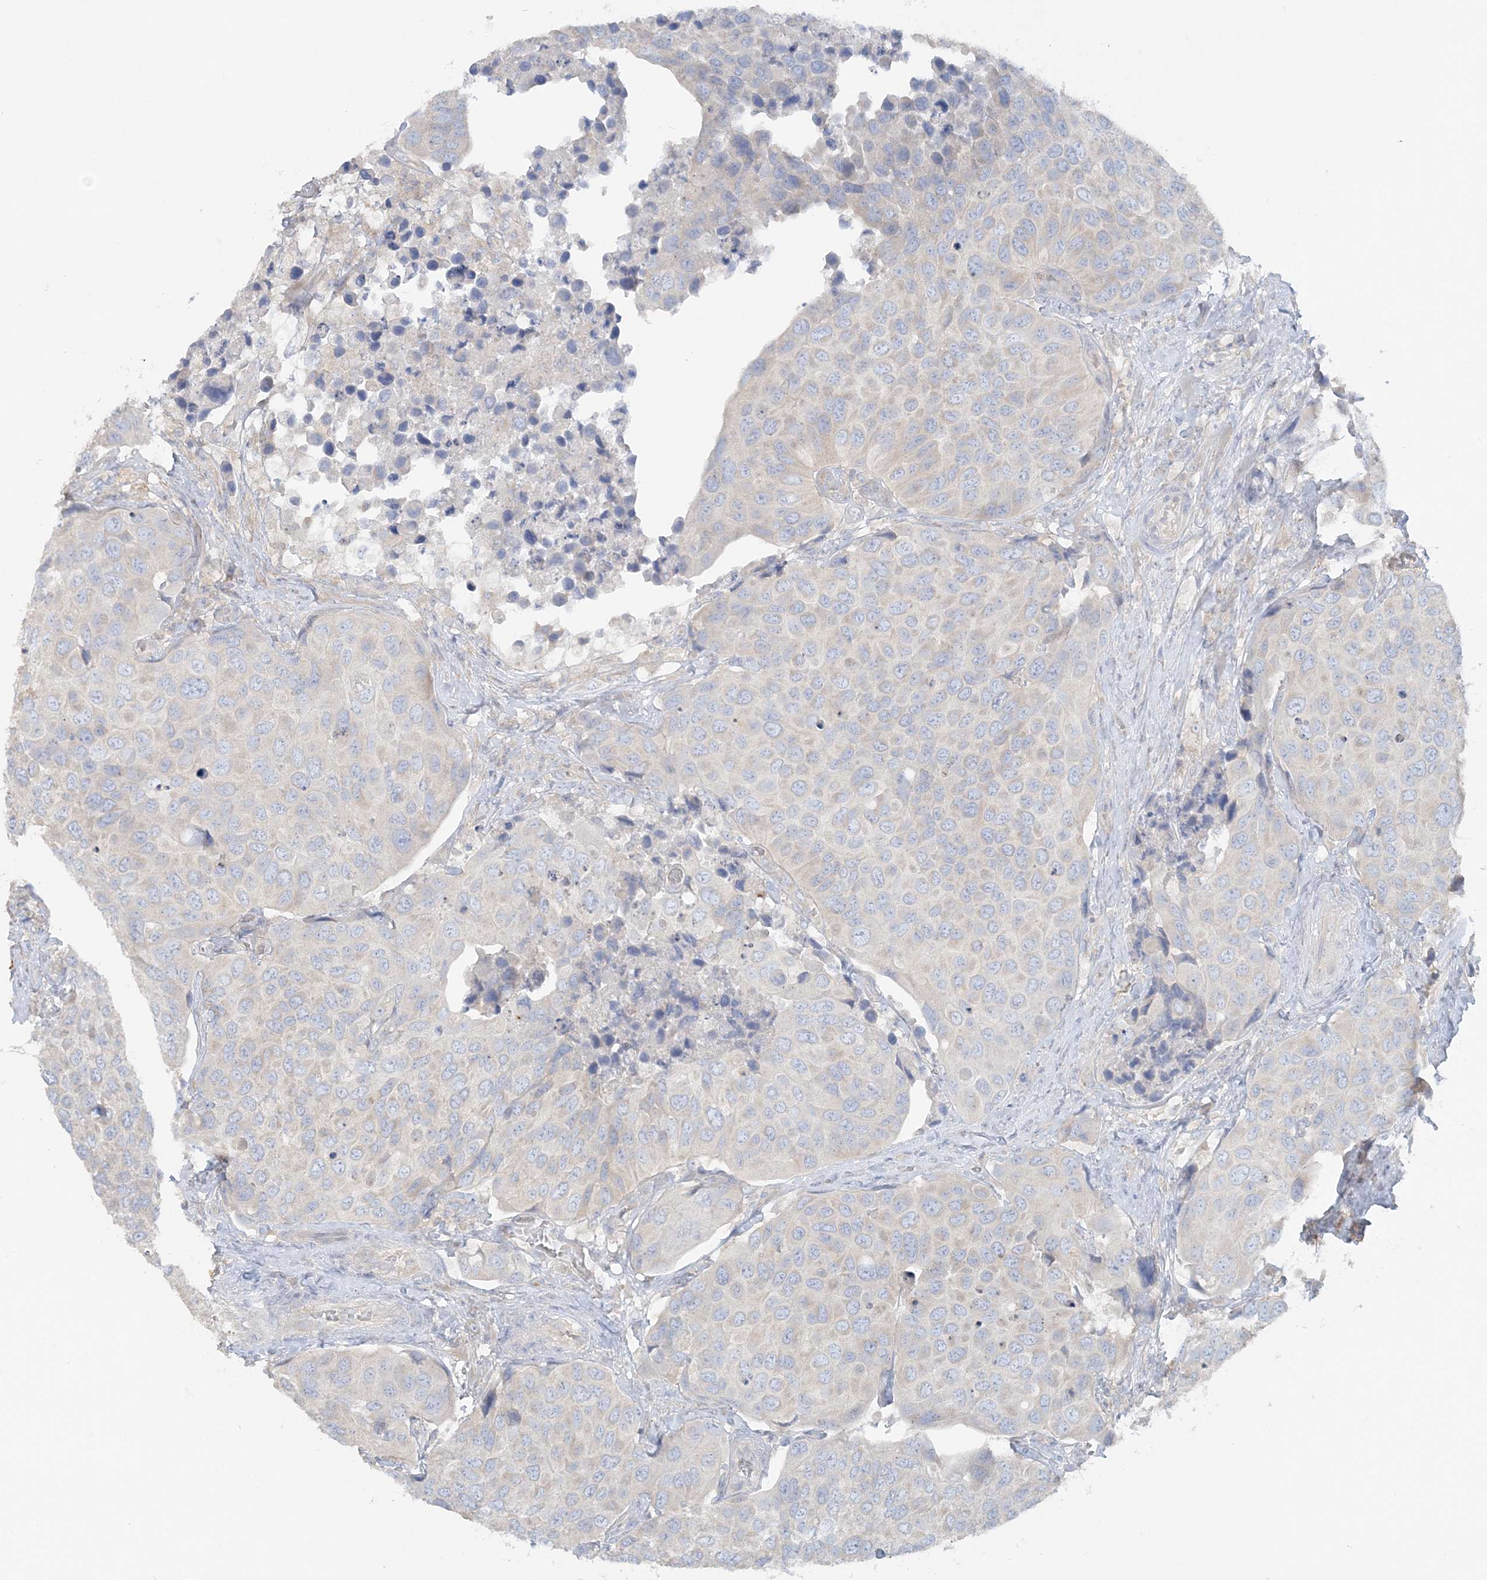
{"staining": {"intensity": "negative", "quantity": "none", "location": "none"}, "tissue": "urothelial cancer", "cell_type": "Tumor cells", "image_type": "cancer", "snomed": [{"axis": "morphology", "description": "Urothelial carcinoma, High grade"}, {"axis": "topography", "description": "Urinary bladder"}], "caption": "Tumor cells show no significant expression in urothelial cancer.", "gene": "TBC1D5", "patient": {"sex": "male", "age": 74}}